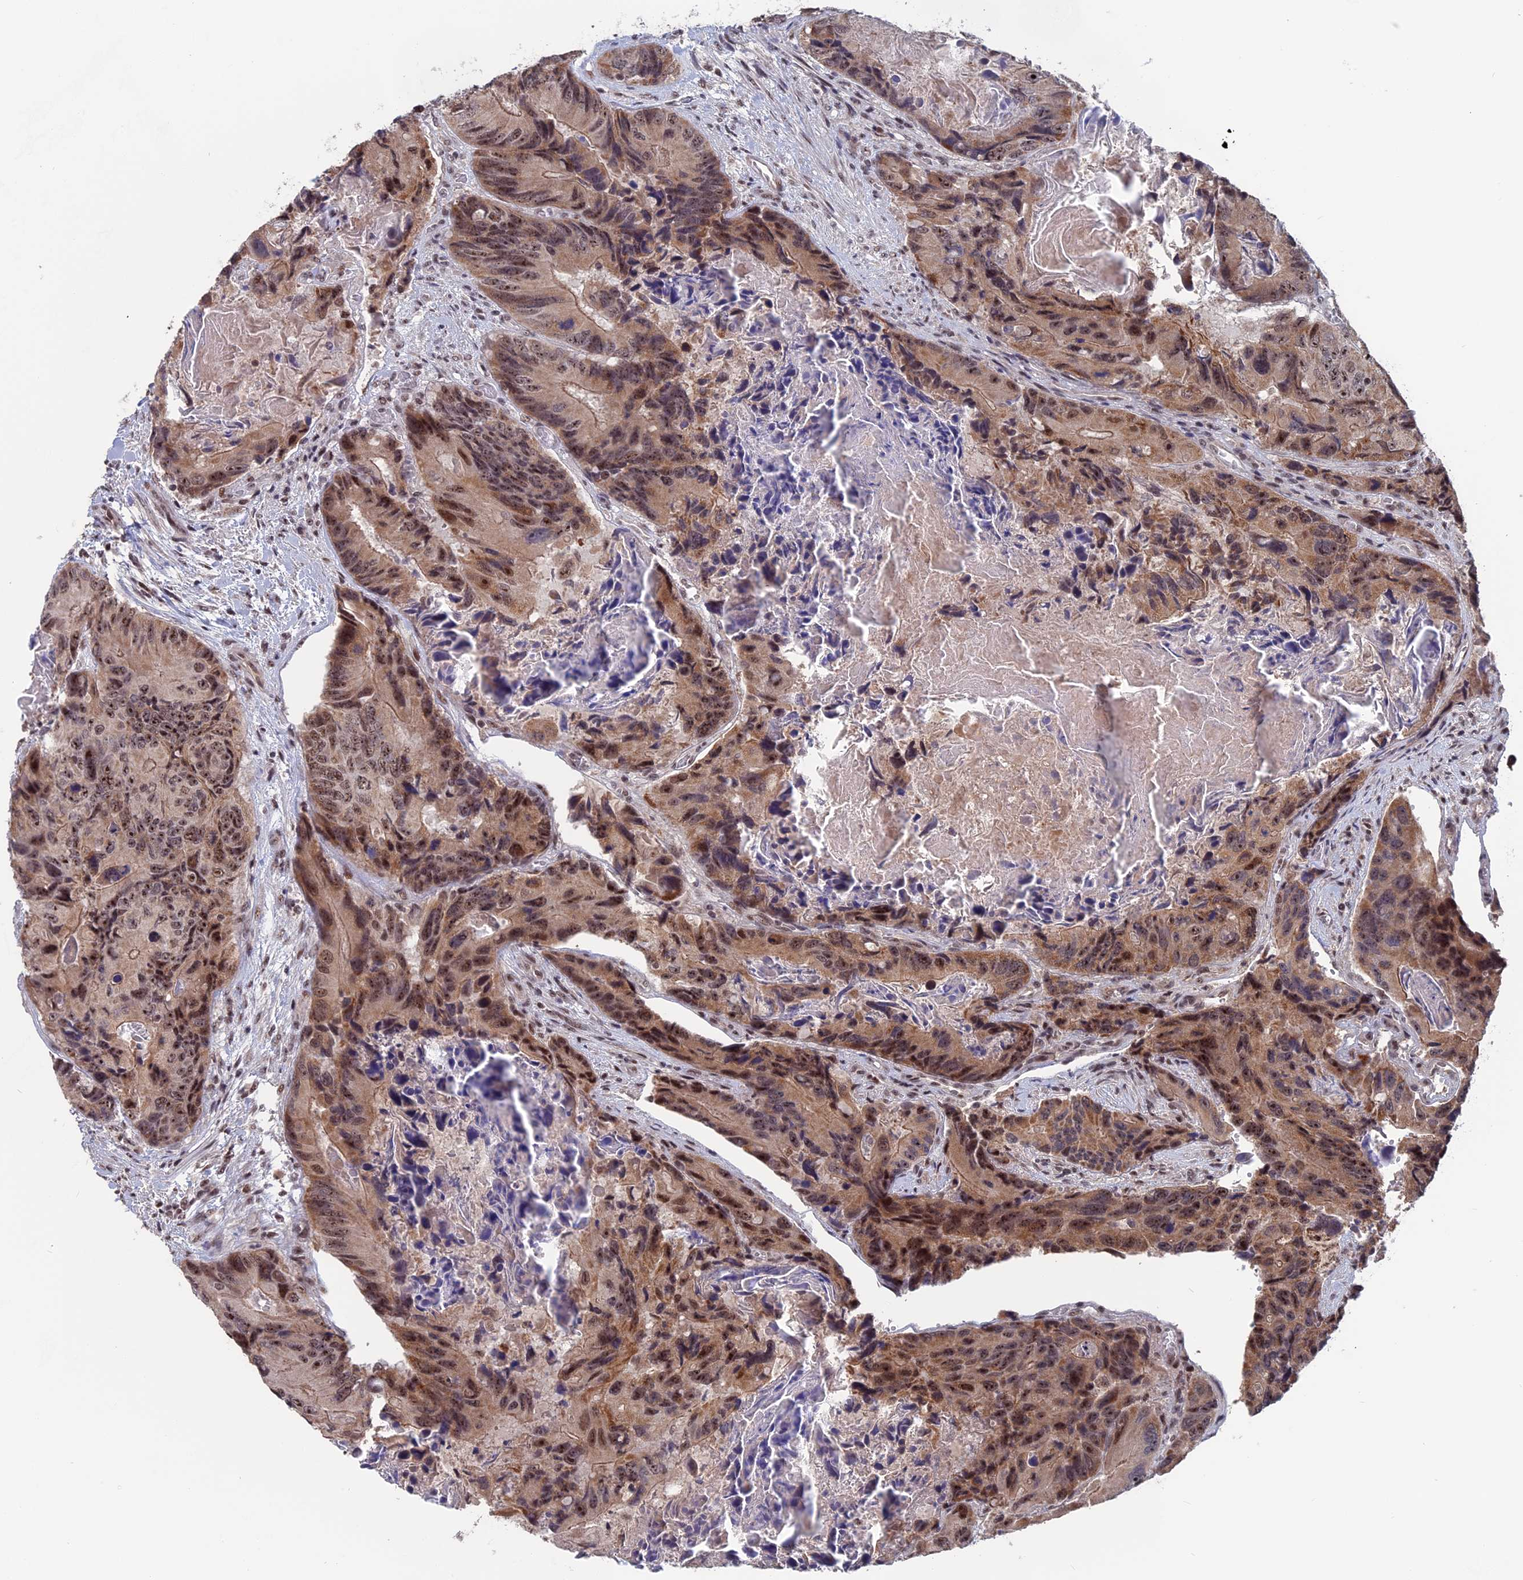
{"staining": {"intensity": "moderate", "quantity": "25%-75%", "location": "cytoplasmic/membranous,nuclear"}, "tissue": "colorectal cancer", "cell_type": "Tumor cells", "image_type": "cancer", "snomed": [{"axis": "morphology", "description": "Adenocarcinoma, NOS"}, {"axis": "topography", "description": "Colon"}], "caption": "Brown immunohistochemical staining in colorectal adenocarcinoma displays moderate cytoplasmic/membranous and nuclear expression in approximately 25%-75% of tumor cells.", "gene": "CACTIN", "patient": {"sex": "male", "age": 84}}